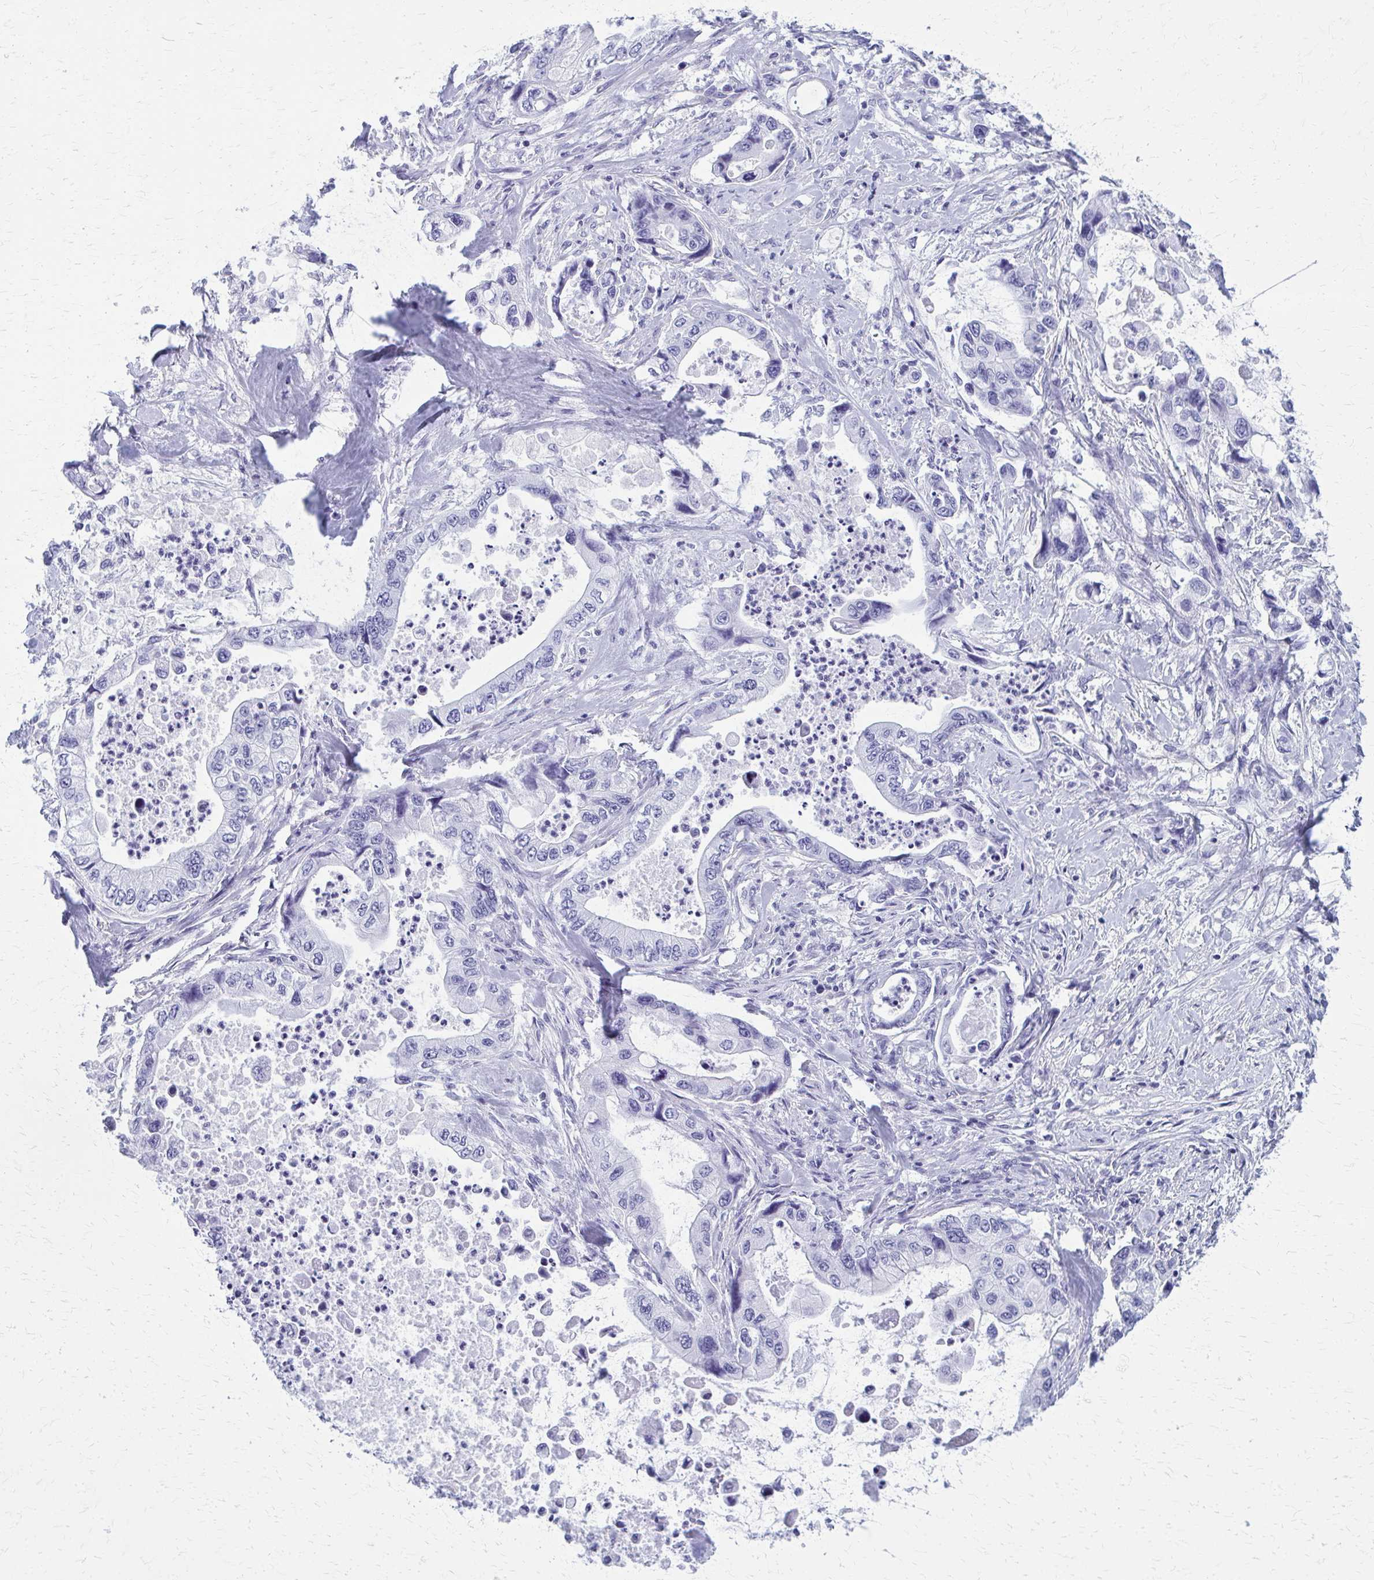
{"staining": {"intensity": "negative", "quantity": "none", "location": "none"}, "tissue": "stomach cancer", "cell_type": "Tumor cells", "image_type": "cancer", "snomed": [{"axis": "morphology", "description": "Adenocarcinoma, NOS"}, {"axis": "topography", "description": "Pancreas"}, {"axis": "topography", "description": "Stomach, upper"}], "caption": "This is an IHC micrograph of stomach cancer. There is no expression in tumor cells.", "gene": "GFAP", "patient": {"sex": "male", "age": 77}}